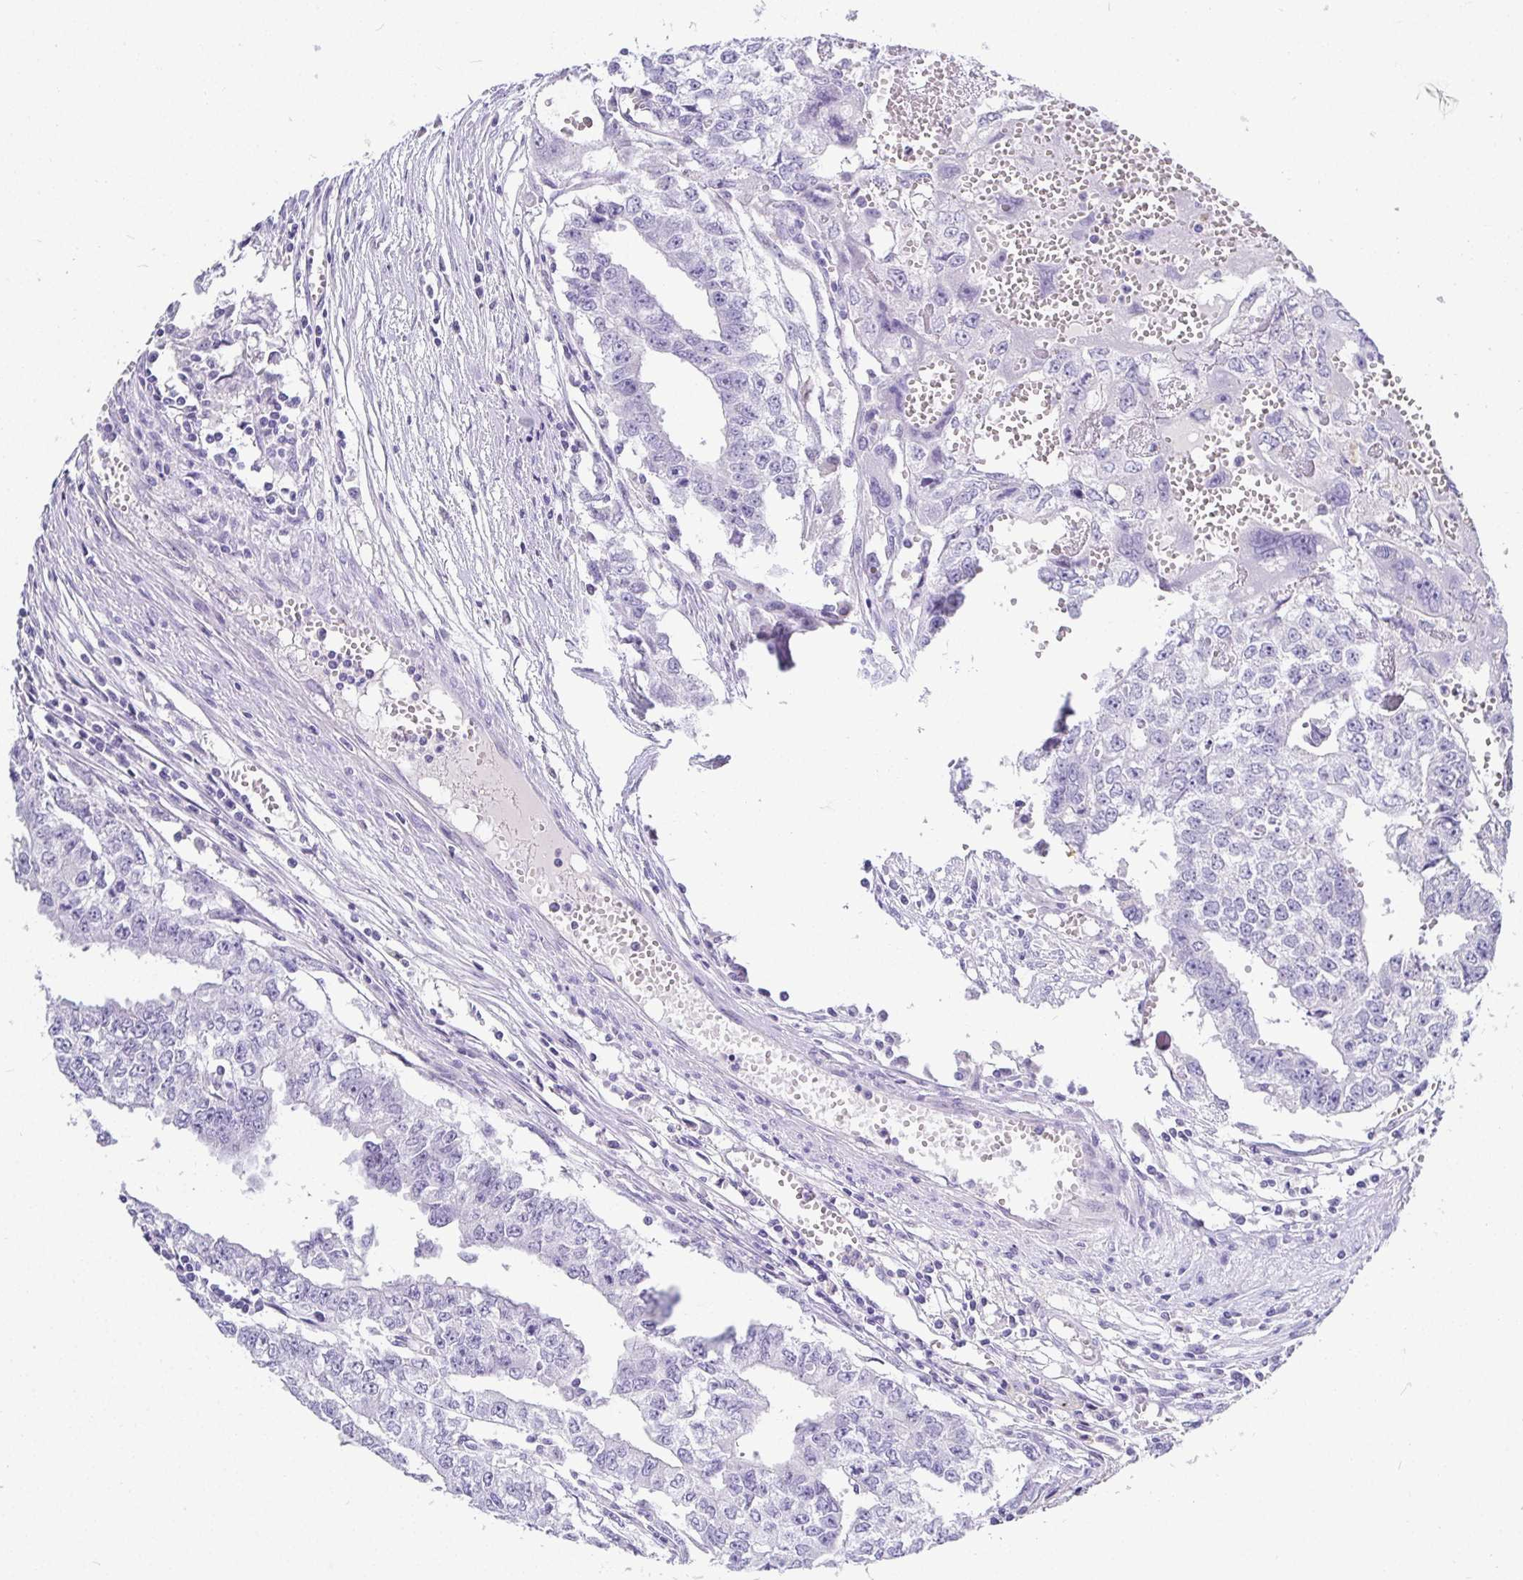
{"staining": {"intensity": "negative", "quantity": "none", "location": "none"}, "tissue": "testis cancer", "cell_type": "Tumor cells", "image_type": "cancer", "snomed": [{"axis": "morphology", "description": "Carcinoma, Embryonal, NOS"}, {"axis": "morphology", "description": "Teratoma, malignant, NOS"}, {"axis": "topography", "description": "Testis"}], "caption": "This histopathology image is of testis cancer stained with immunohistochemistry to label a protein in brown with the nuclei are counter-stained blue. There is no expression in tumor cells.", "gene": "TMEM241", "patient": {"sex": "male", "age": 24}}